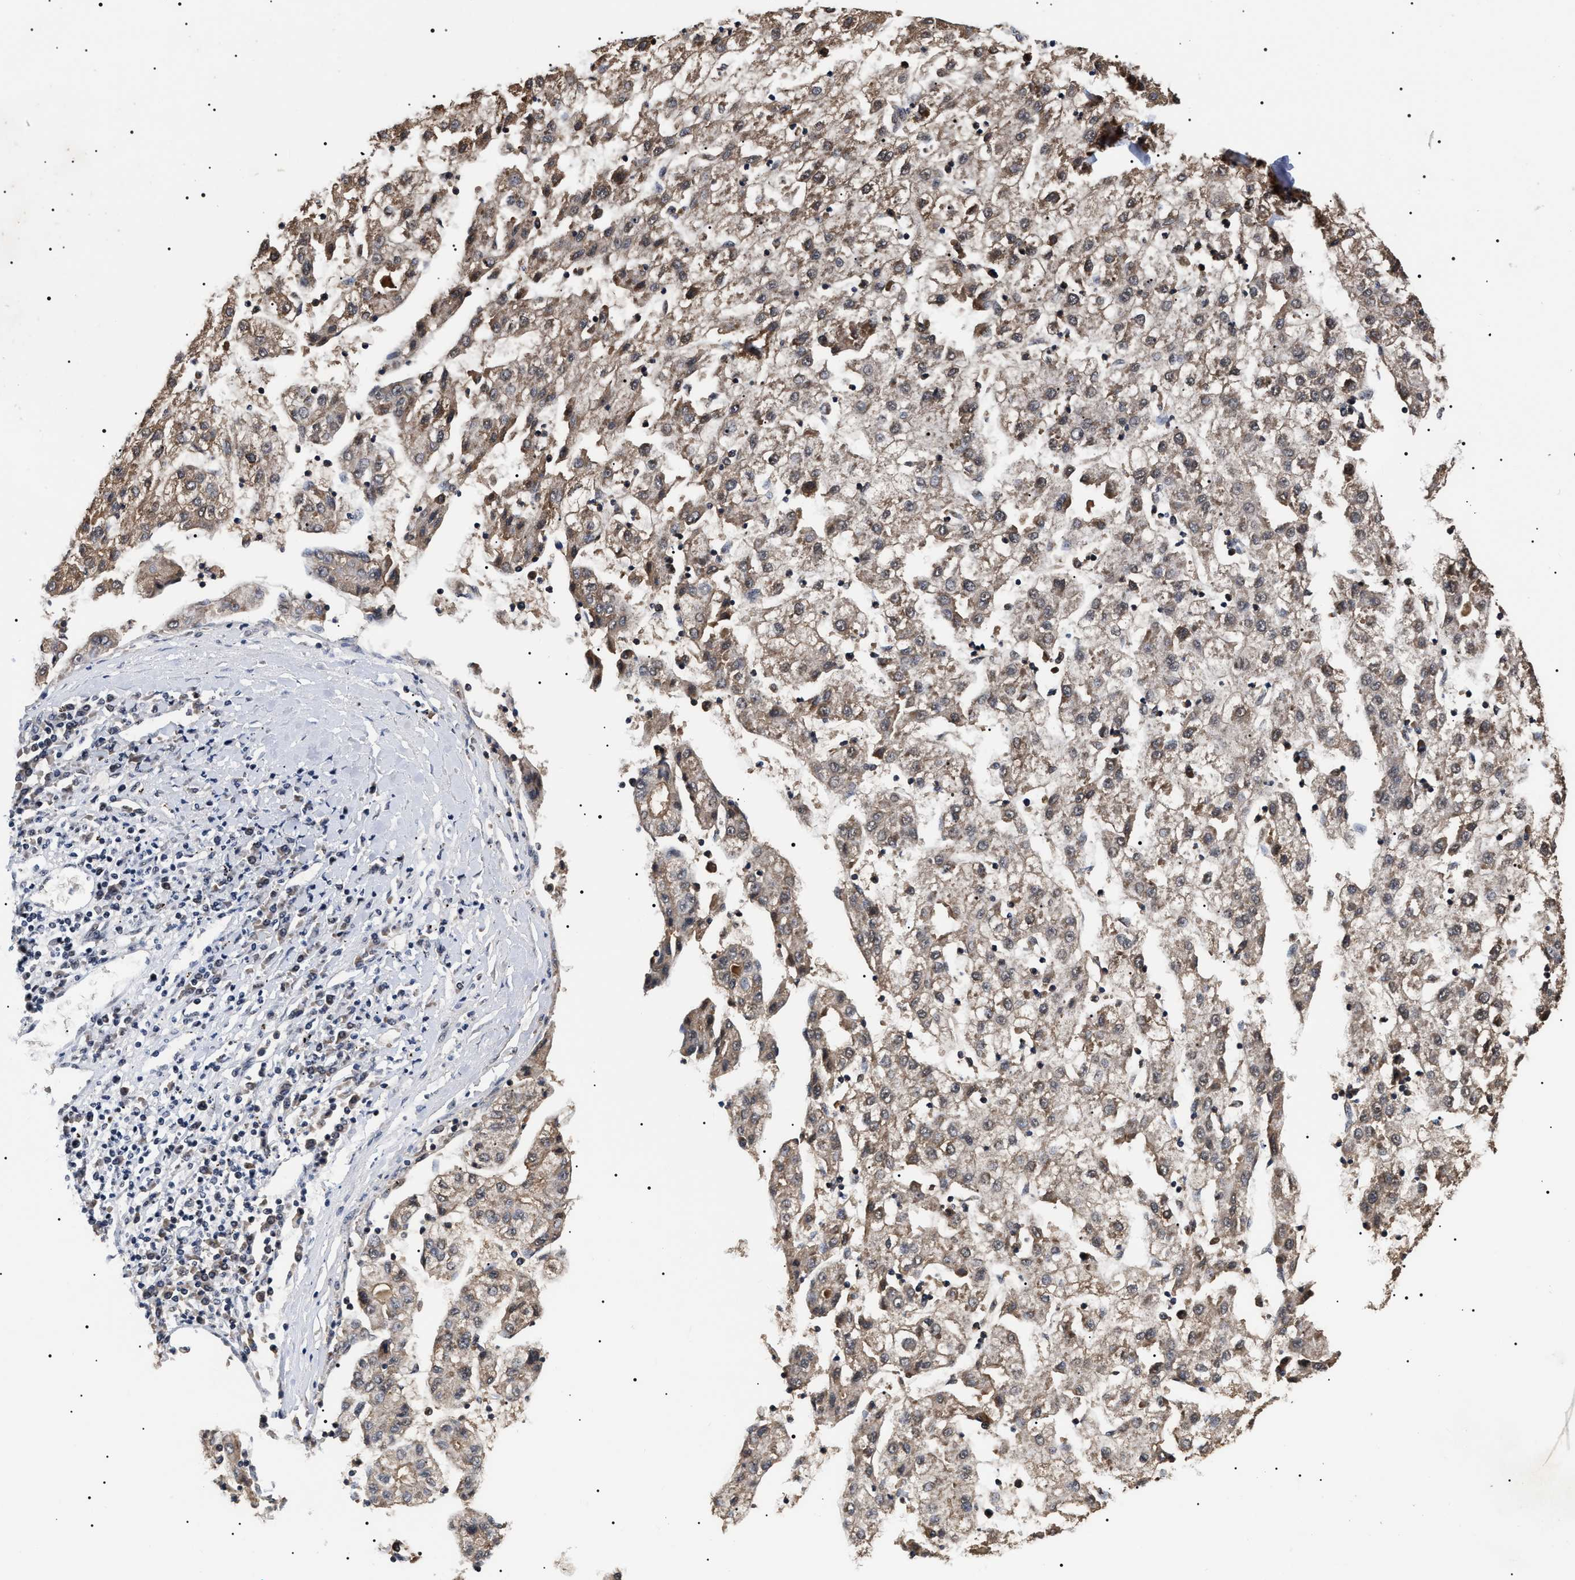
{"staining": {"intensity": "moderate", "quantity": ">75%", "location": "cytoplasmic/membranous"}, "tissue": "liver cancer", "cell_type": "Tumor cells", "image_type": "cancer", "snomed": [{"axis": "morphology", "description": "Carcinoma, Hepatocellular, NOS"}, {"axis": "topography", "description": "Liver"}], "caption": "Protein expression analysis of liver hepatocellular carcinoma reveals moderate cytoplasmic/membranous expression in about >75% of tumor cells. The staining was performed using DAB, with brown indicating positive protein expression. Nuclei are stained blue with hematoxylin.", "gene": "CAAP1", "patient": {"sex": "male", "age": 72}}